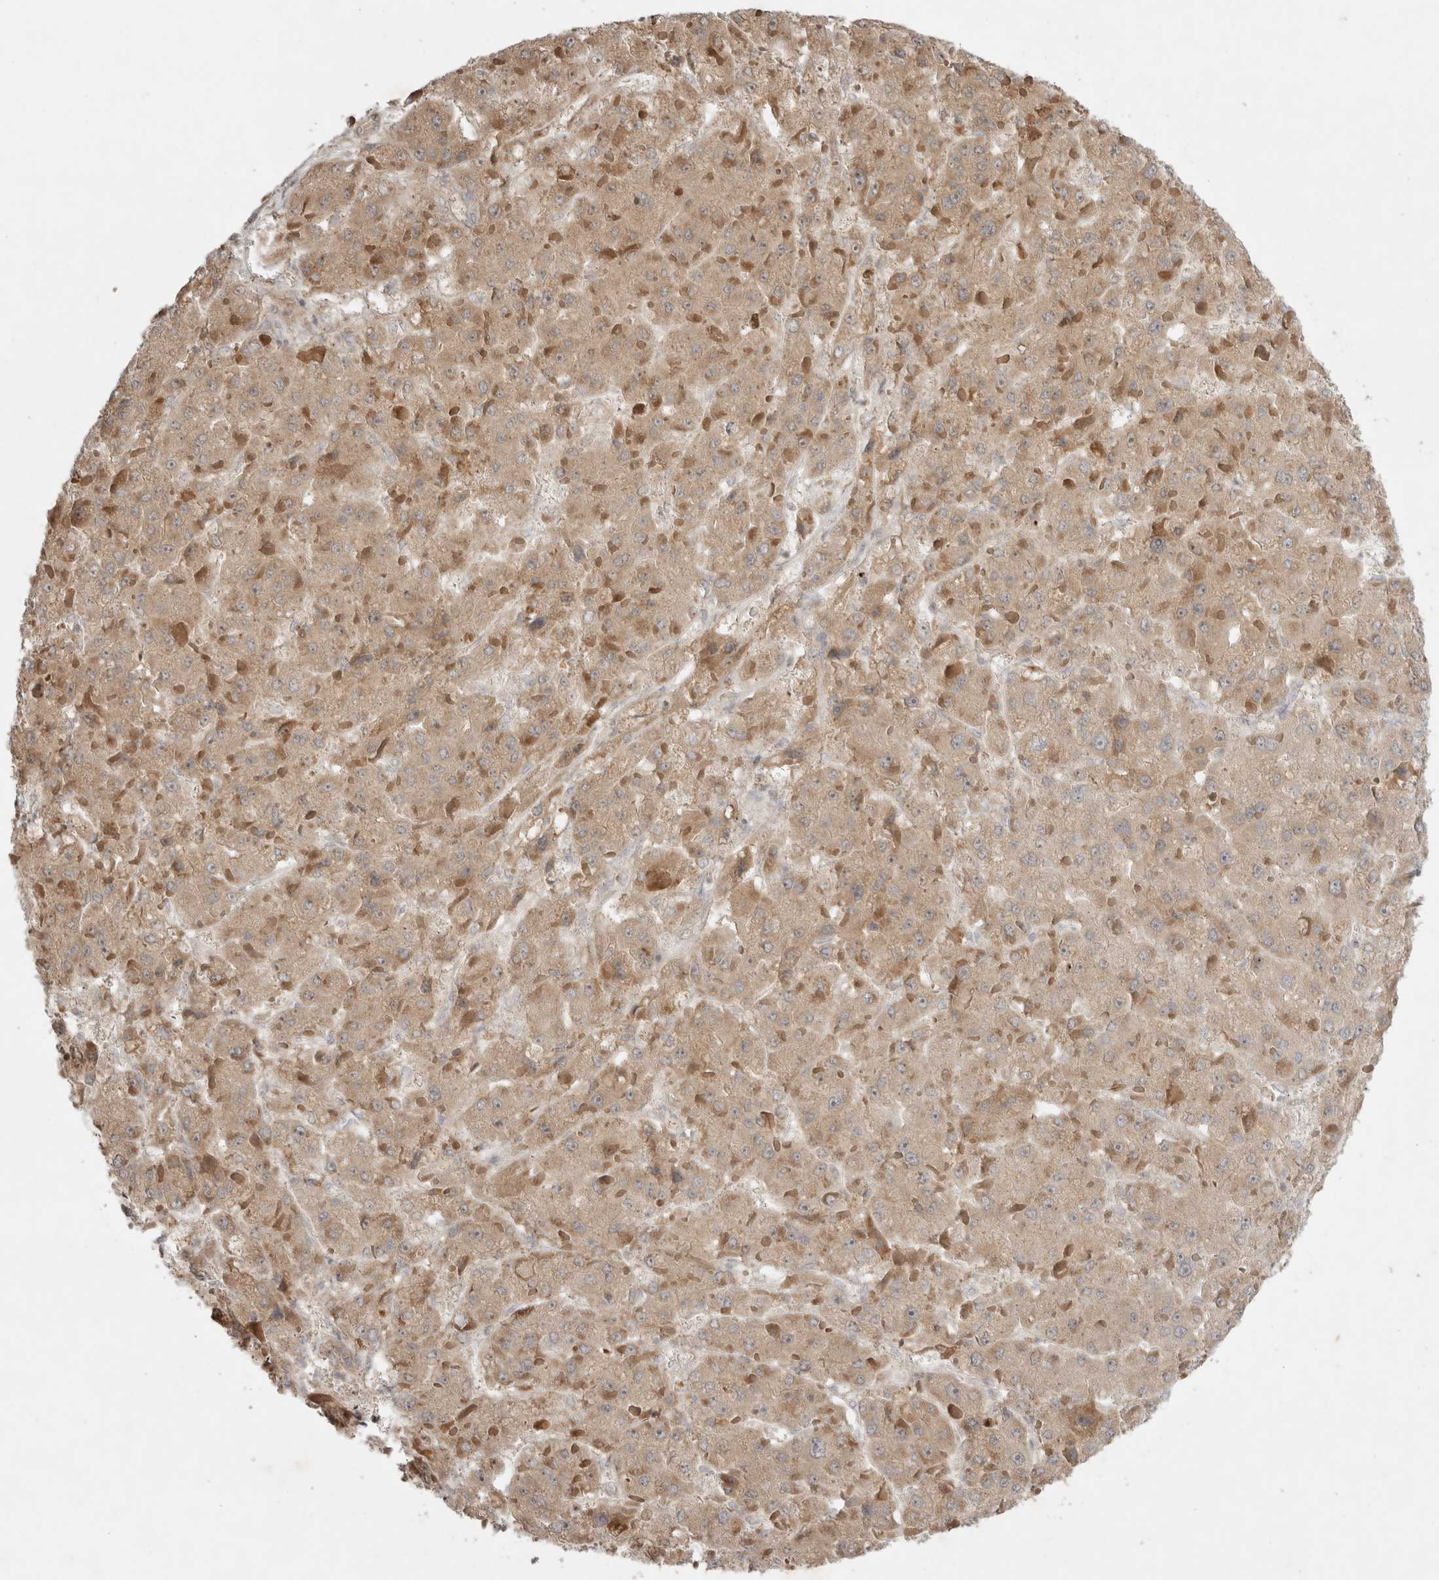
{"staining": {"intensity": "weak", "quantity": ">75%", "location": "cytoplasmic/membranous"}, "tissue": "liver cancer", "cell_type": "Tumor cells", "image_type": "cancer", "snomed": [{"axis": "morphology", "description": "Carcinoma, Hepatocellular, NOS"}, {"axis": "topography", "description": "Liver"}], "caption": "Liver cancer stained with DAB (3,3'-diaminobenzidine) immunohistochemistry demonstrates low levels of weak cytoplasmic/membranous expression in approximately >75% of tumor cells.", "gene": "EIF2AK1", "patient": {"sex": "female", "age": 73}}